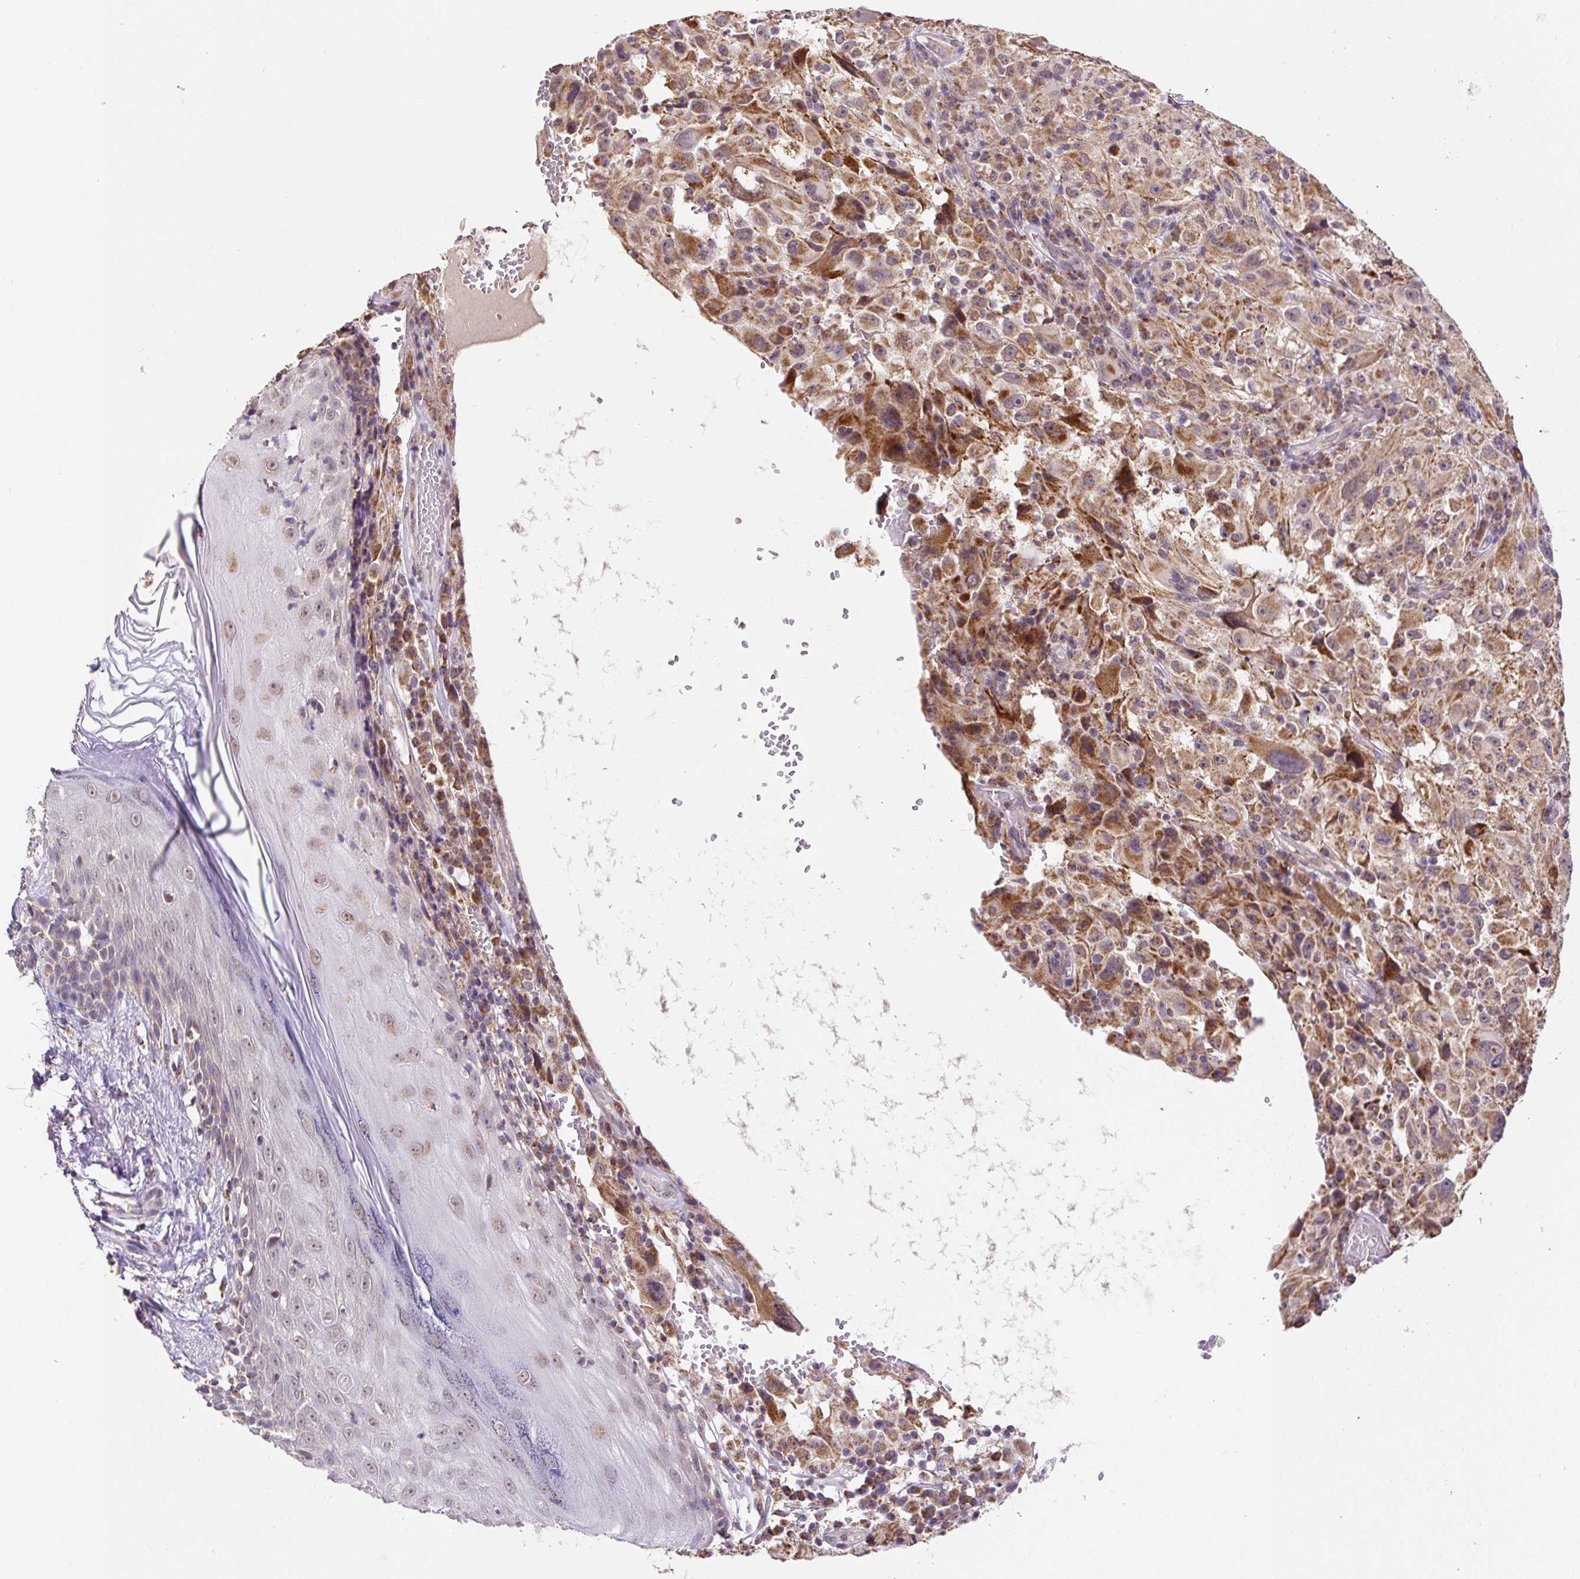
{"staining": {"intensity": "moderate", "quantity": ">75%", "location": "cytoplasmic/membranous"}, "tissue": "melanoma", "cell_type": "Tumor cells", "image_type": "cancer", "snomed": [{"axis": "morphology", "description": "Malignant melanoma, NOS"}, {"axis": "topography", "description": "Skin"}], "caption": "Approximately >75% of tumor cells in human melanoma show moderate cytoplasmic/membranous protein expression as visualized by brown immunohistochemical staining.", "gene": "MFSD9", "patient": {"sex": "female", "age": 71}}